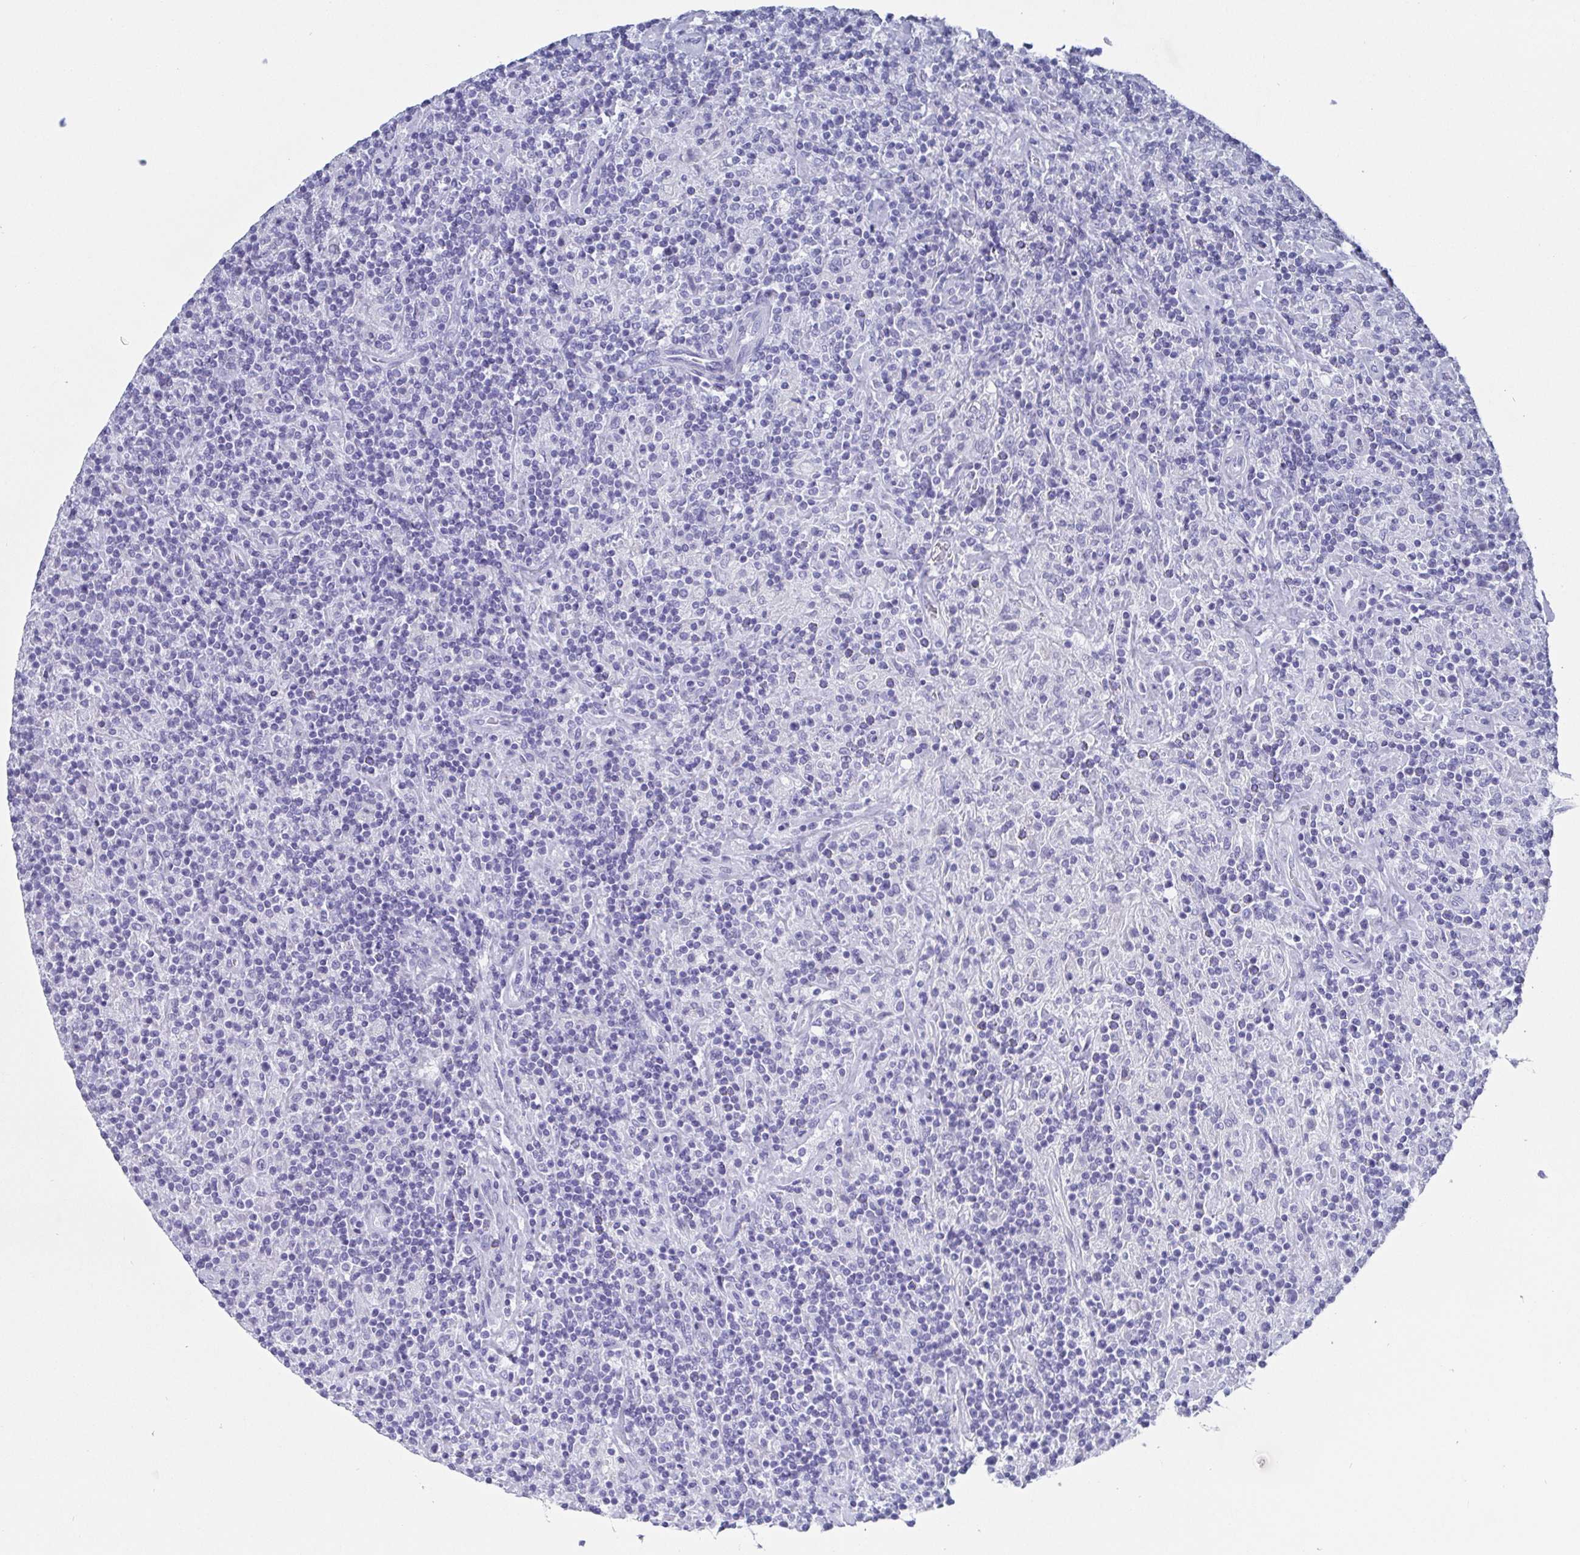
{"staining": {"intensity": "negative", "quantity": "none", "location": "none"}, "tissue": "lymphoma", "cell_type": "Tumor cells", "image_type": "cancer", "snomed": [{"axis": "morphology", "description": "Hodgkin's disease, NOS"}, {"axis": "topography", "description": "Lymph node"}], "caption": "This is an immunohistochemistry micrograph of human lymphoma. There is no expression in tumor cells.", "gene": "SCGN", "patient": {"sex": "male", "age": 70}}